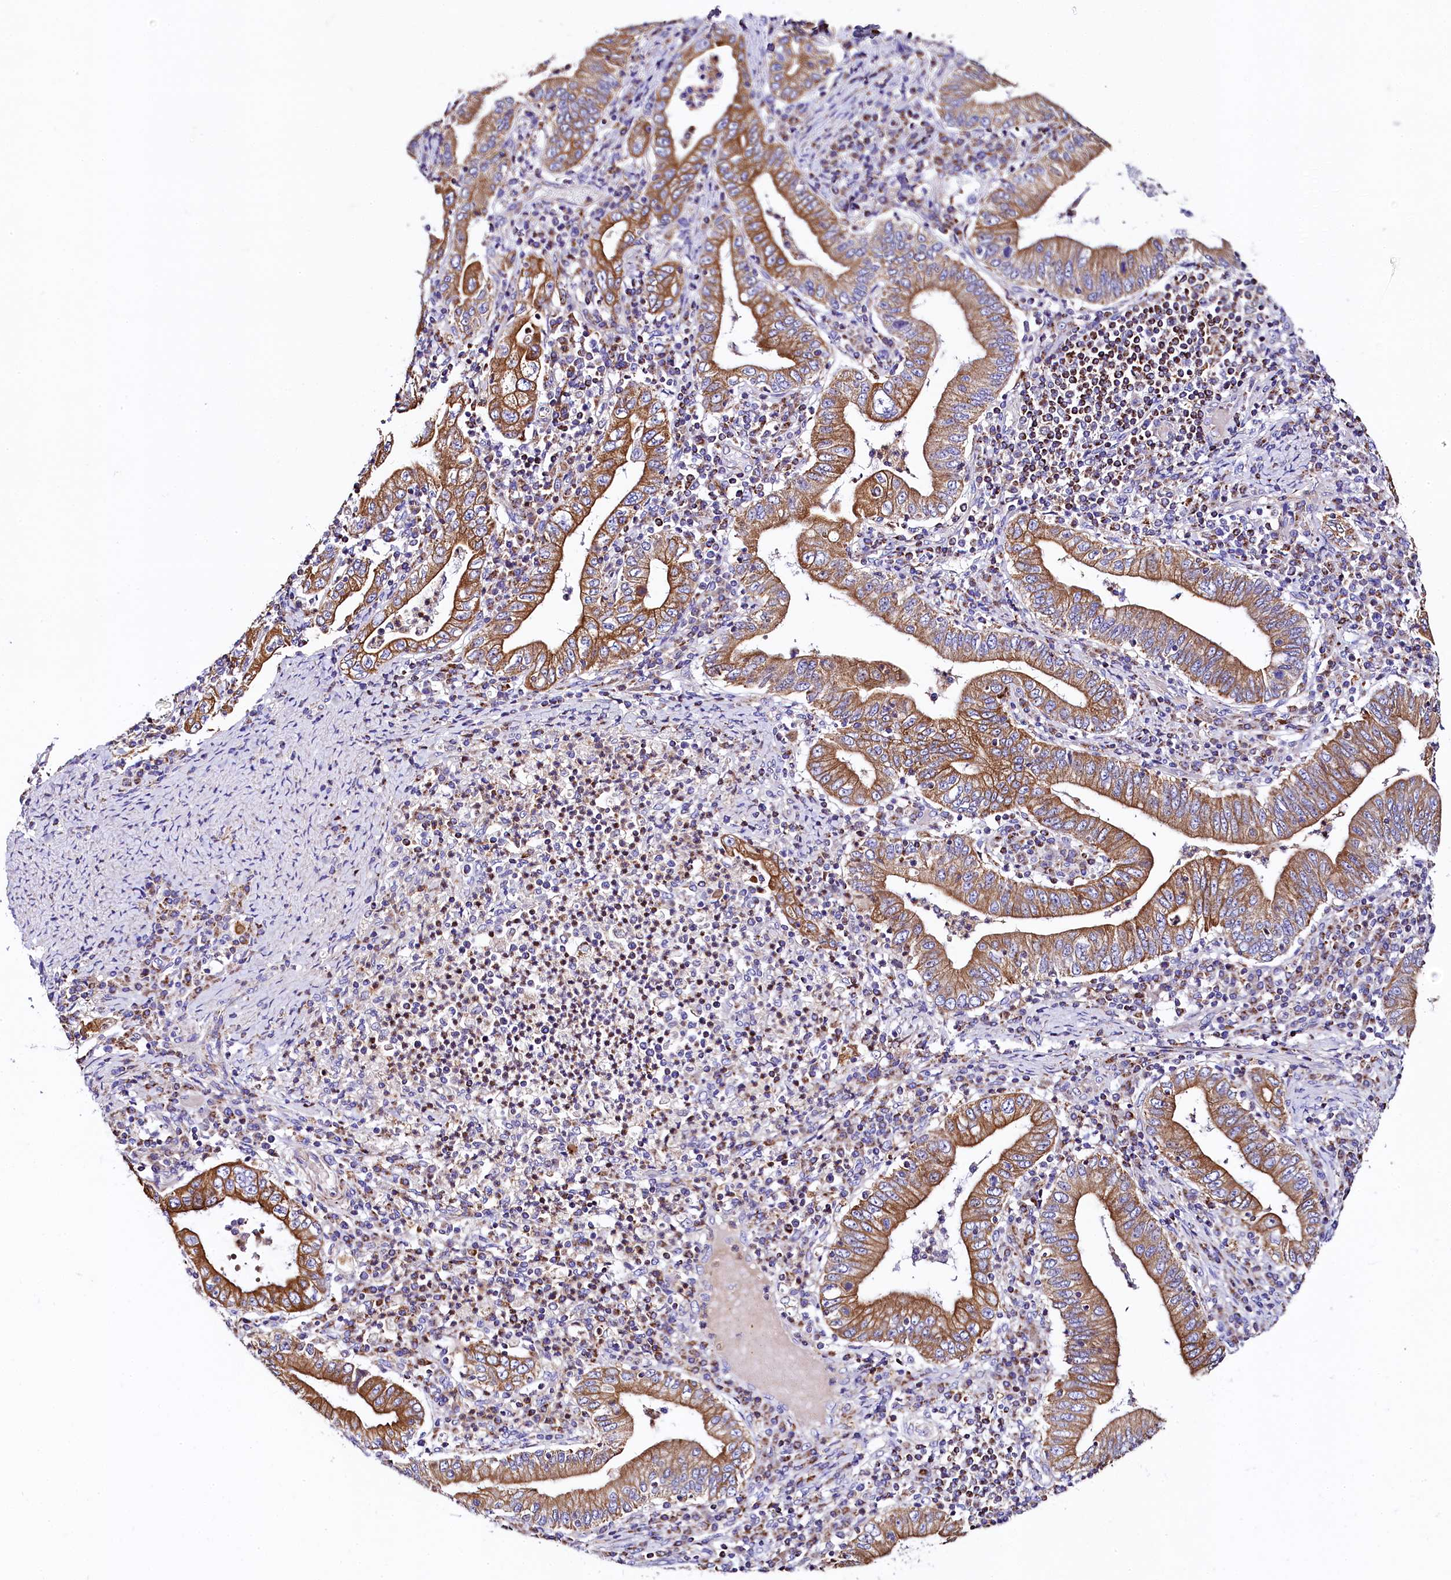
{"staining": {"intensity": "moderate", "quantity": ">75%", "location": "cytoplasmic/membranous"}, "tissue": "stomach cancer", "cell_type": "Tumor cells", "image_type": "cancer", "snomed": [{"axis": "morphology", "description": "Normal tissue, NOS"}, {"axis": "morphology", "description": "Adenocarcinoma, NOS"}, {"axis": "topography", "description": "Esophagus"}, {"axis": "topography", "description": "Stomach, upper"}, {"axis": "topography", "description": "Peripheral nerve tissue"}], "caption": "This histopathology image reveals immunohistochemistry staining of human stomach cancer (adenocarcinoma), with medium moderate cytoplasmic/membranous positivity in approximately >75% of tumor cells.", "gene": "CLYBL", "patient": {"sex": "male", "age": 62}}